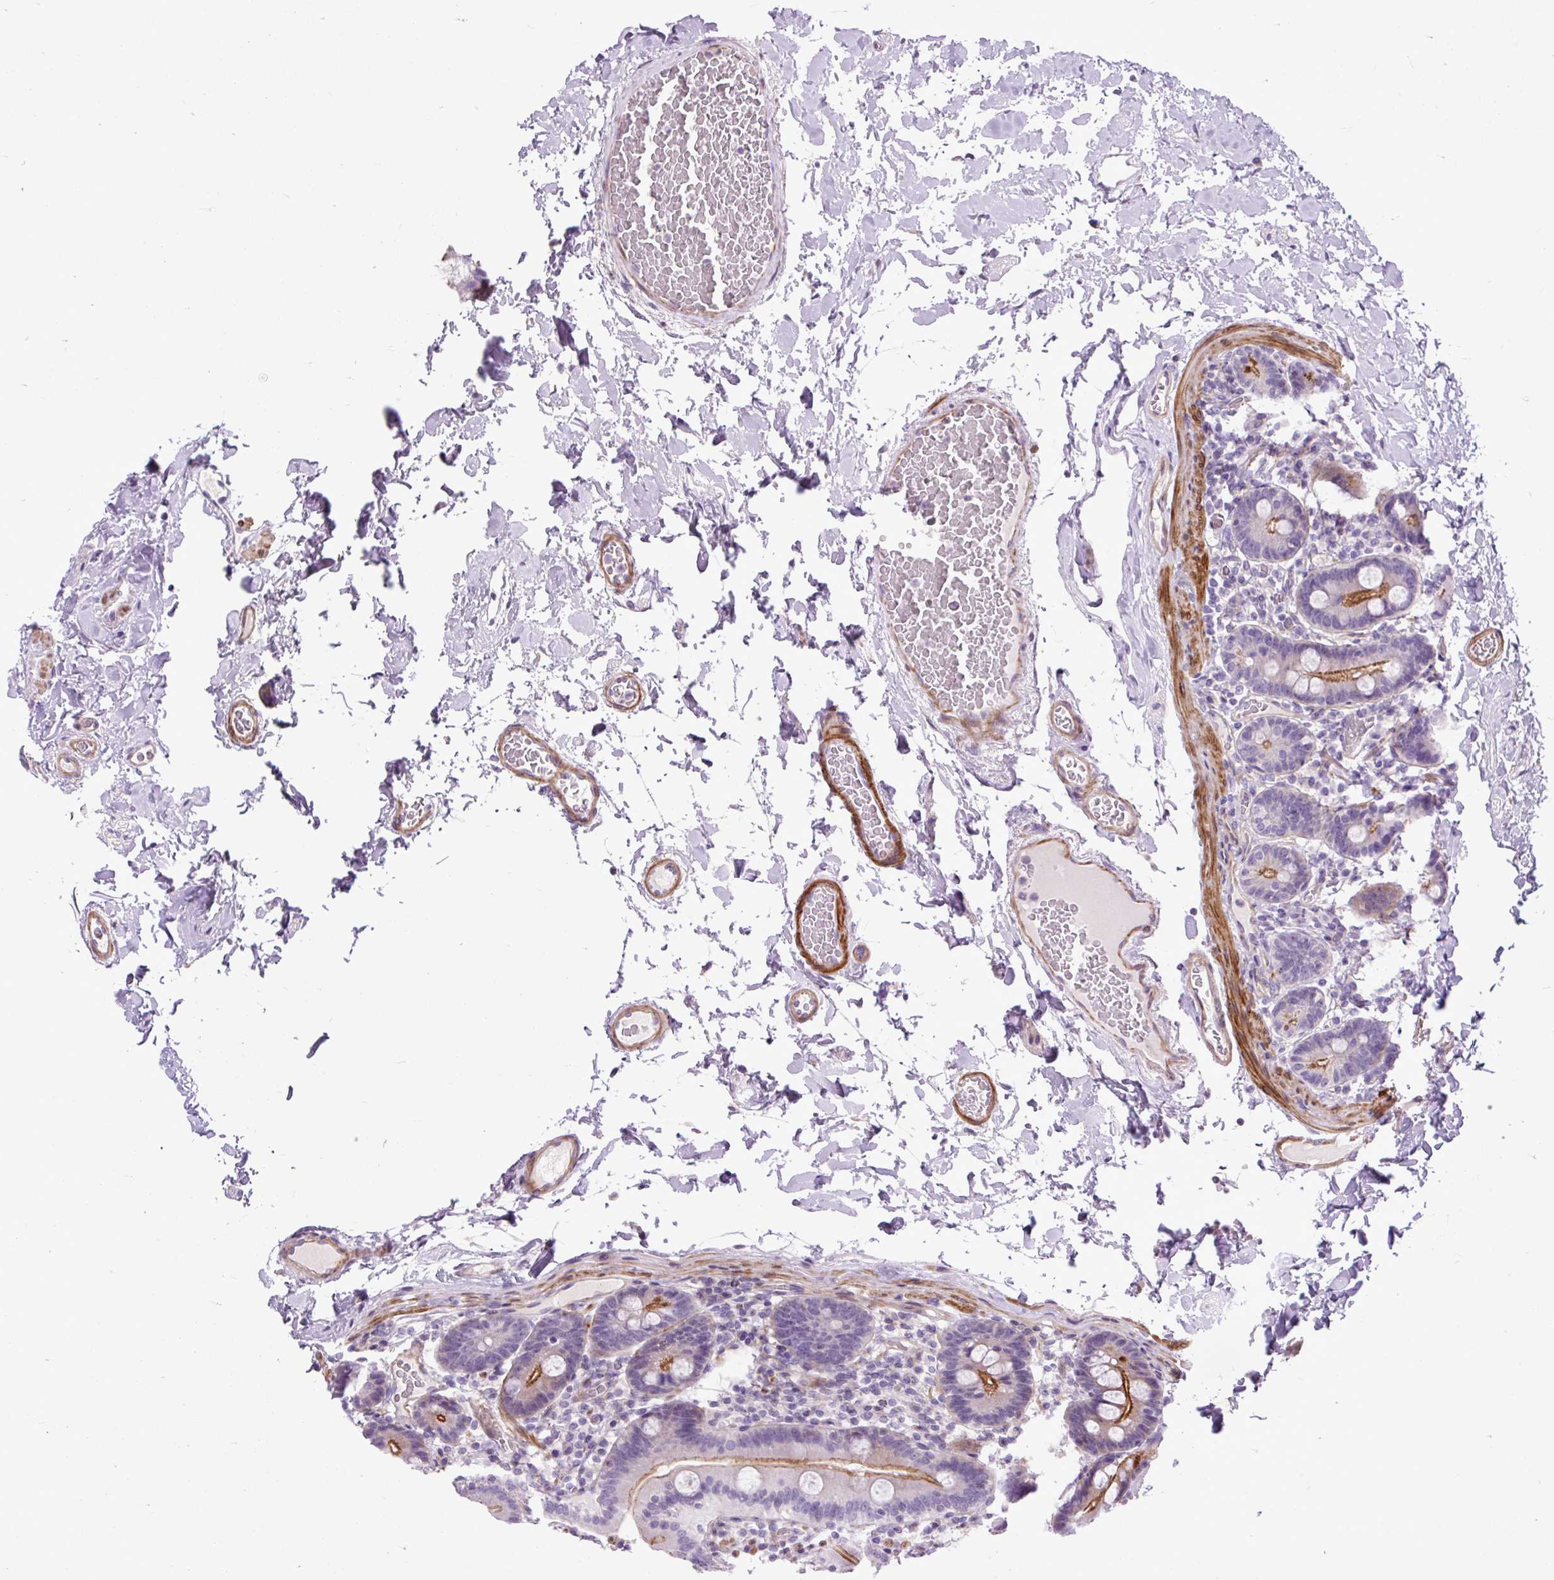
{"staining": {"intensity": "moderate", "quantity": ">75%", "location": "cytoplasmic/membranous"}, "tissue": "duodenum", "cell_type": "Glandular cells", "image_type": "normal", "snomed": [{"axis": "morphology", "description": "Normal tissue, NOS"}, {"axis": "topography", "description": "Duodenum"}], "caption": "IHC (DAB) staining of benign duodenum shows moderate cytoplasmic/membranous protein positivity in about >75% of glandular cells.", "gene": "ZNF197", "patient": {"sex": "male", "age": 55}}